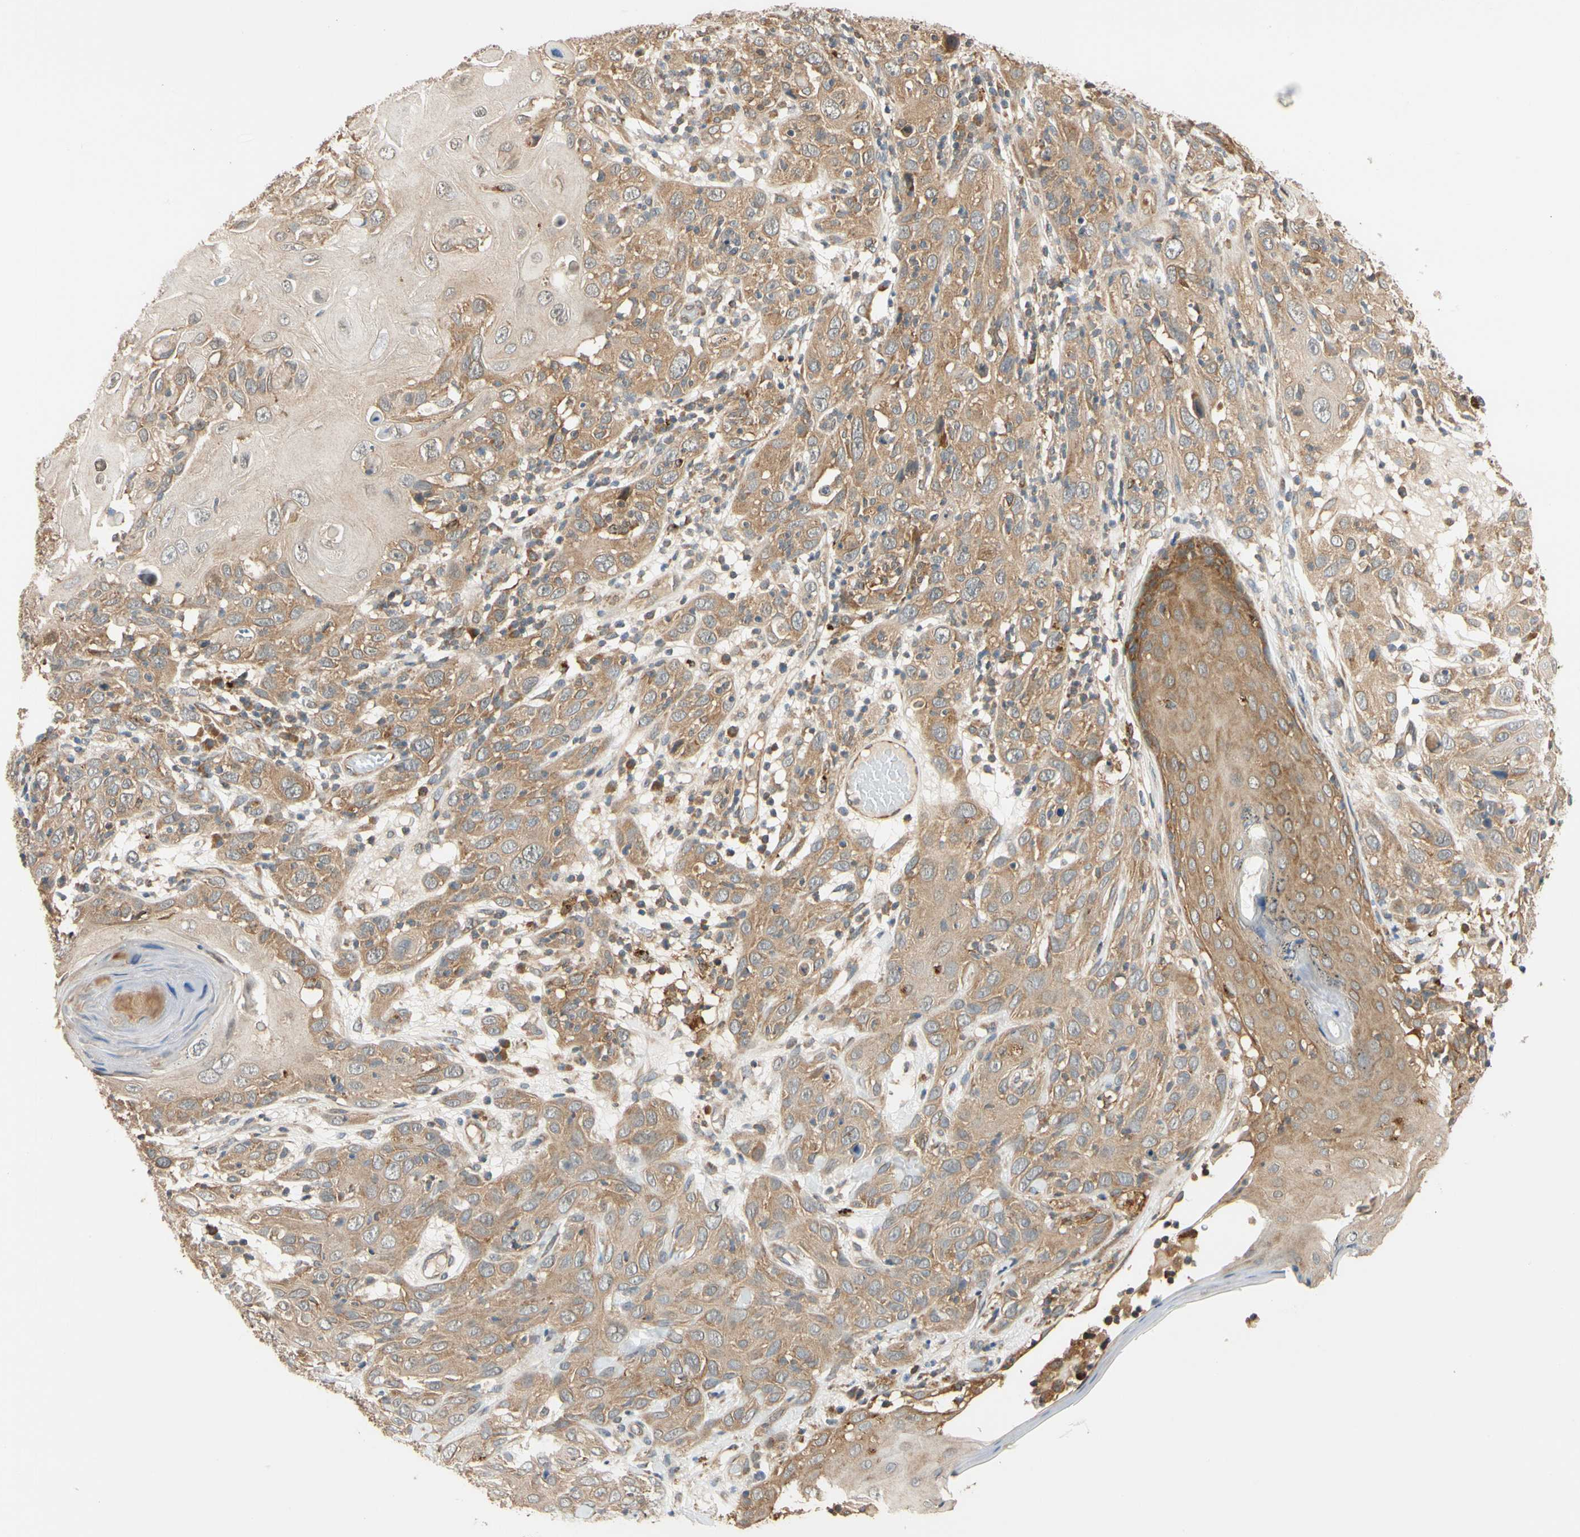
{"staining": {"intensity": "moderate", "quantity": ">75%", "location": "cytoplasmic/membranous"}, "tissue": "skin cancer", "cell_type": "Tumor cells", "image_type": "cancer", "snomed": [{"axis": "morphology", "description": "Squamous cell carcinoma, NOS"}, {"axis": "topography", "description": "Skin"}], "caption": "Skin cancer (squamous cell carcinoma) stained with a protein marker reveals moderate staining in tumor cells.", "gene": "ANKHD1", "patient": {"sex": "female", "age": 88}}